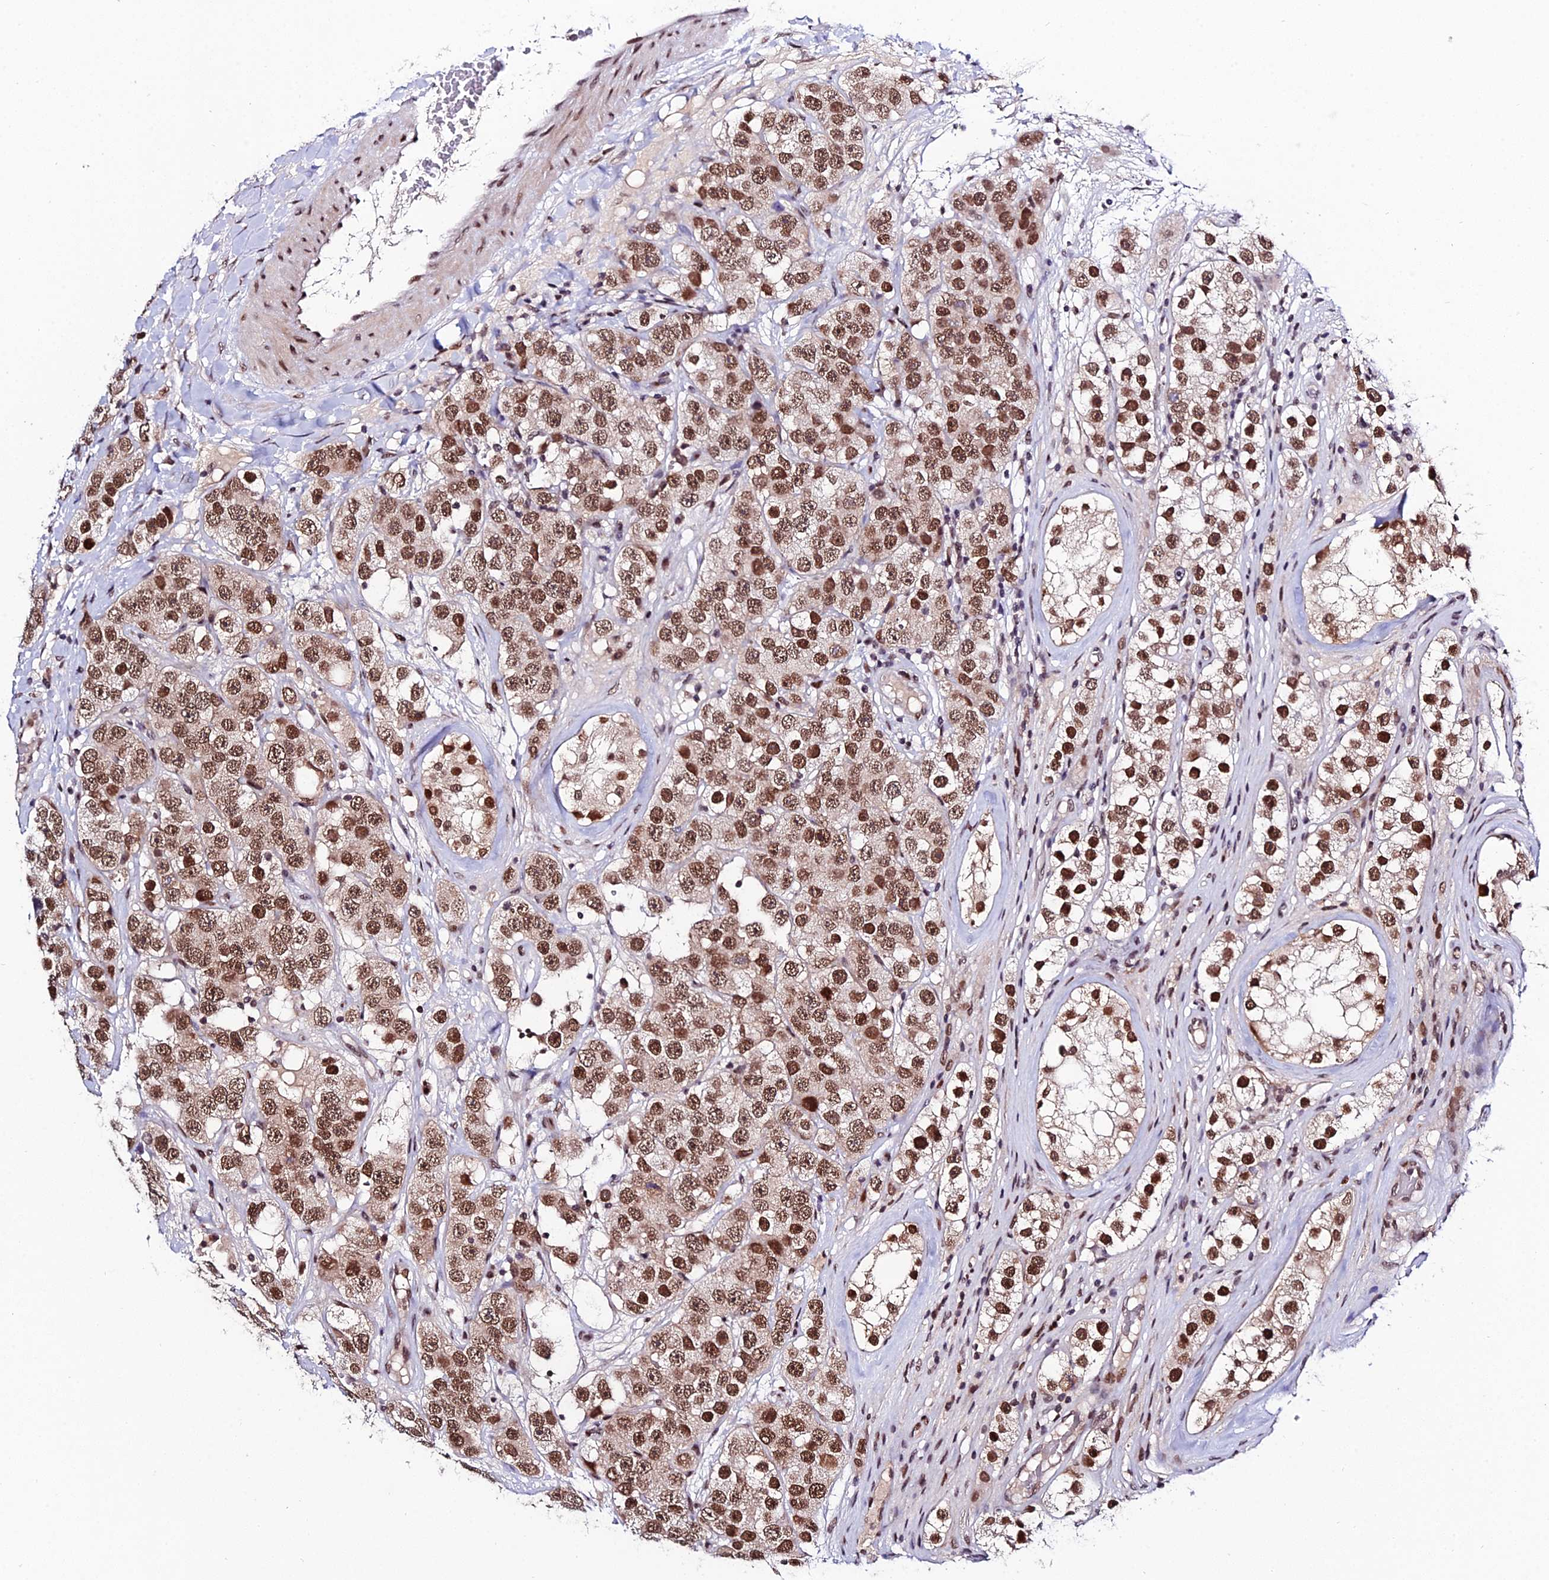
{"staining": {"intensity": "moderate", "quantity": ">75%", "location": "nuclear"}, "tissue": "testis cancer", "cell_type": "Tumor cells", "image_type": "cancer", "snomed": [{"axis": "morphology", "description": "Seminoma, NOS"}, {"axis": "topography", "description": "Testis"}], "caption": "The immunohistochemical stain highlights moderate nuclear positivity in tumor cells of testis cancer (seminoma) tissue.", "gene": "SYT15", "patient": {"sex": "male", "age": 28}}